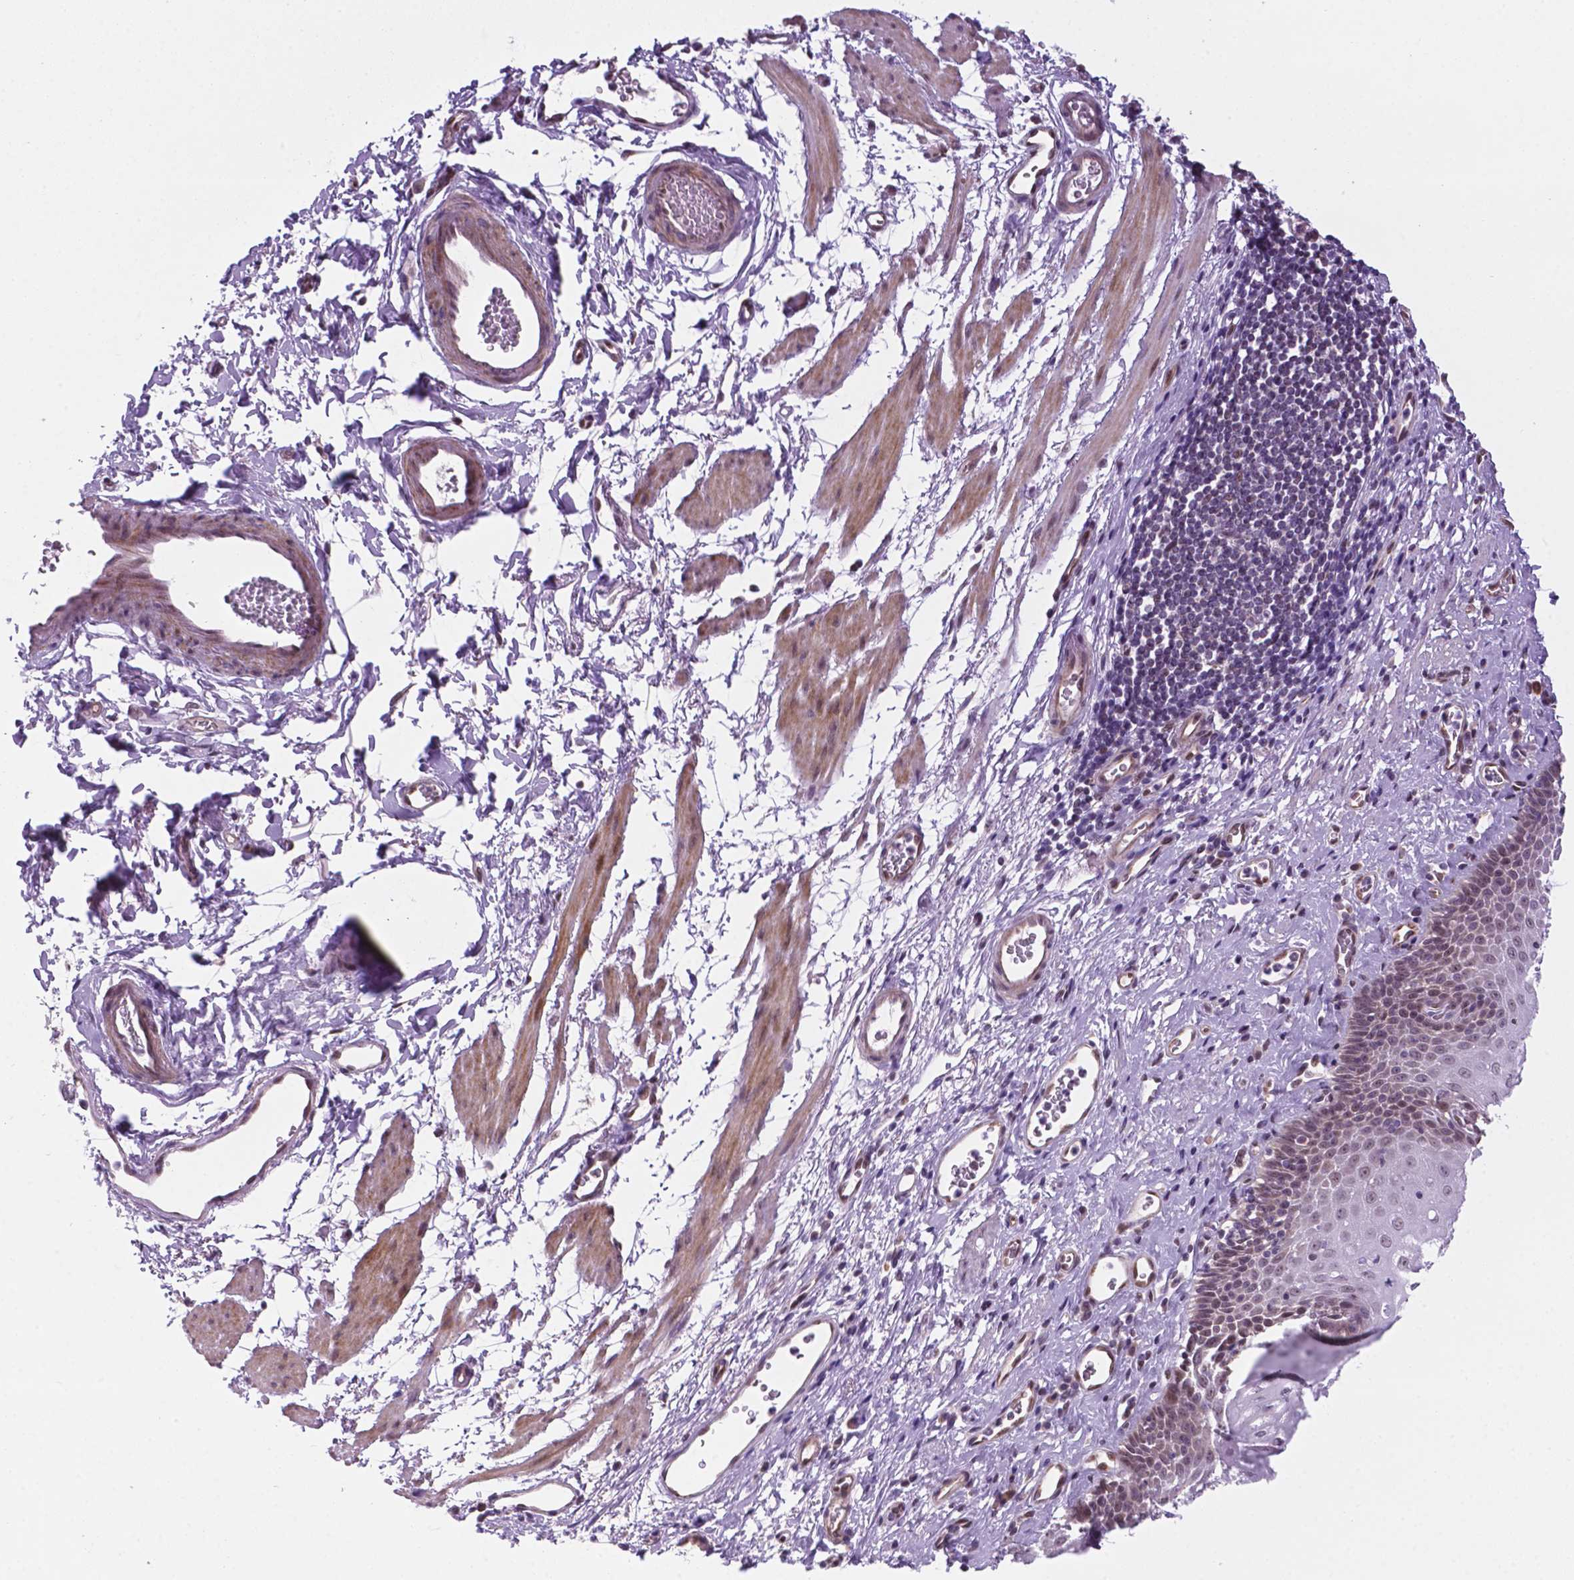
{"staining": {"intensity": "moderate", "quantity": "<25%", "location": "nuclear"}, "tissue": "esophagus", "cell_type": "Squamous epithelial cells", "image_type": "normal", "snomed": [{"axis": "morphology", "description": "Normal tissue, NOS"}, {"axis": "topography", "description": "Esophagus"}], "caption": "Immunohistochemical staining of unremarkable esophagus exhibits moderate nuclear protein positivity in about <25% of squamous epithelial cells. Immunohistochemistry stains the protein in brown and the nuclei are stained blue.", "gene": "C18orf21", "patient": {"sex": "female", "age": 68}}